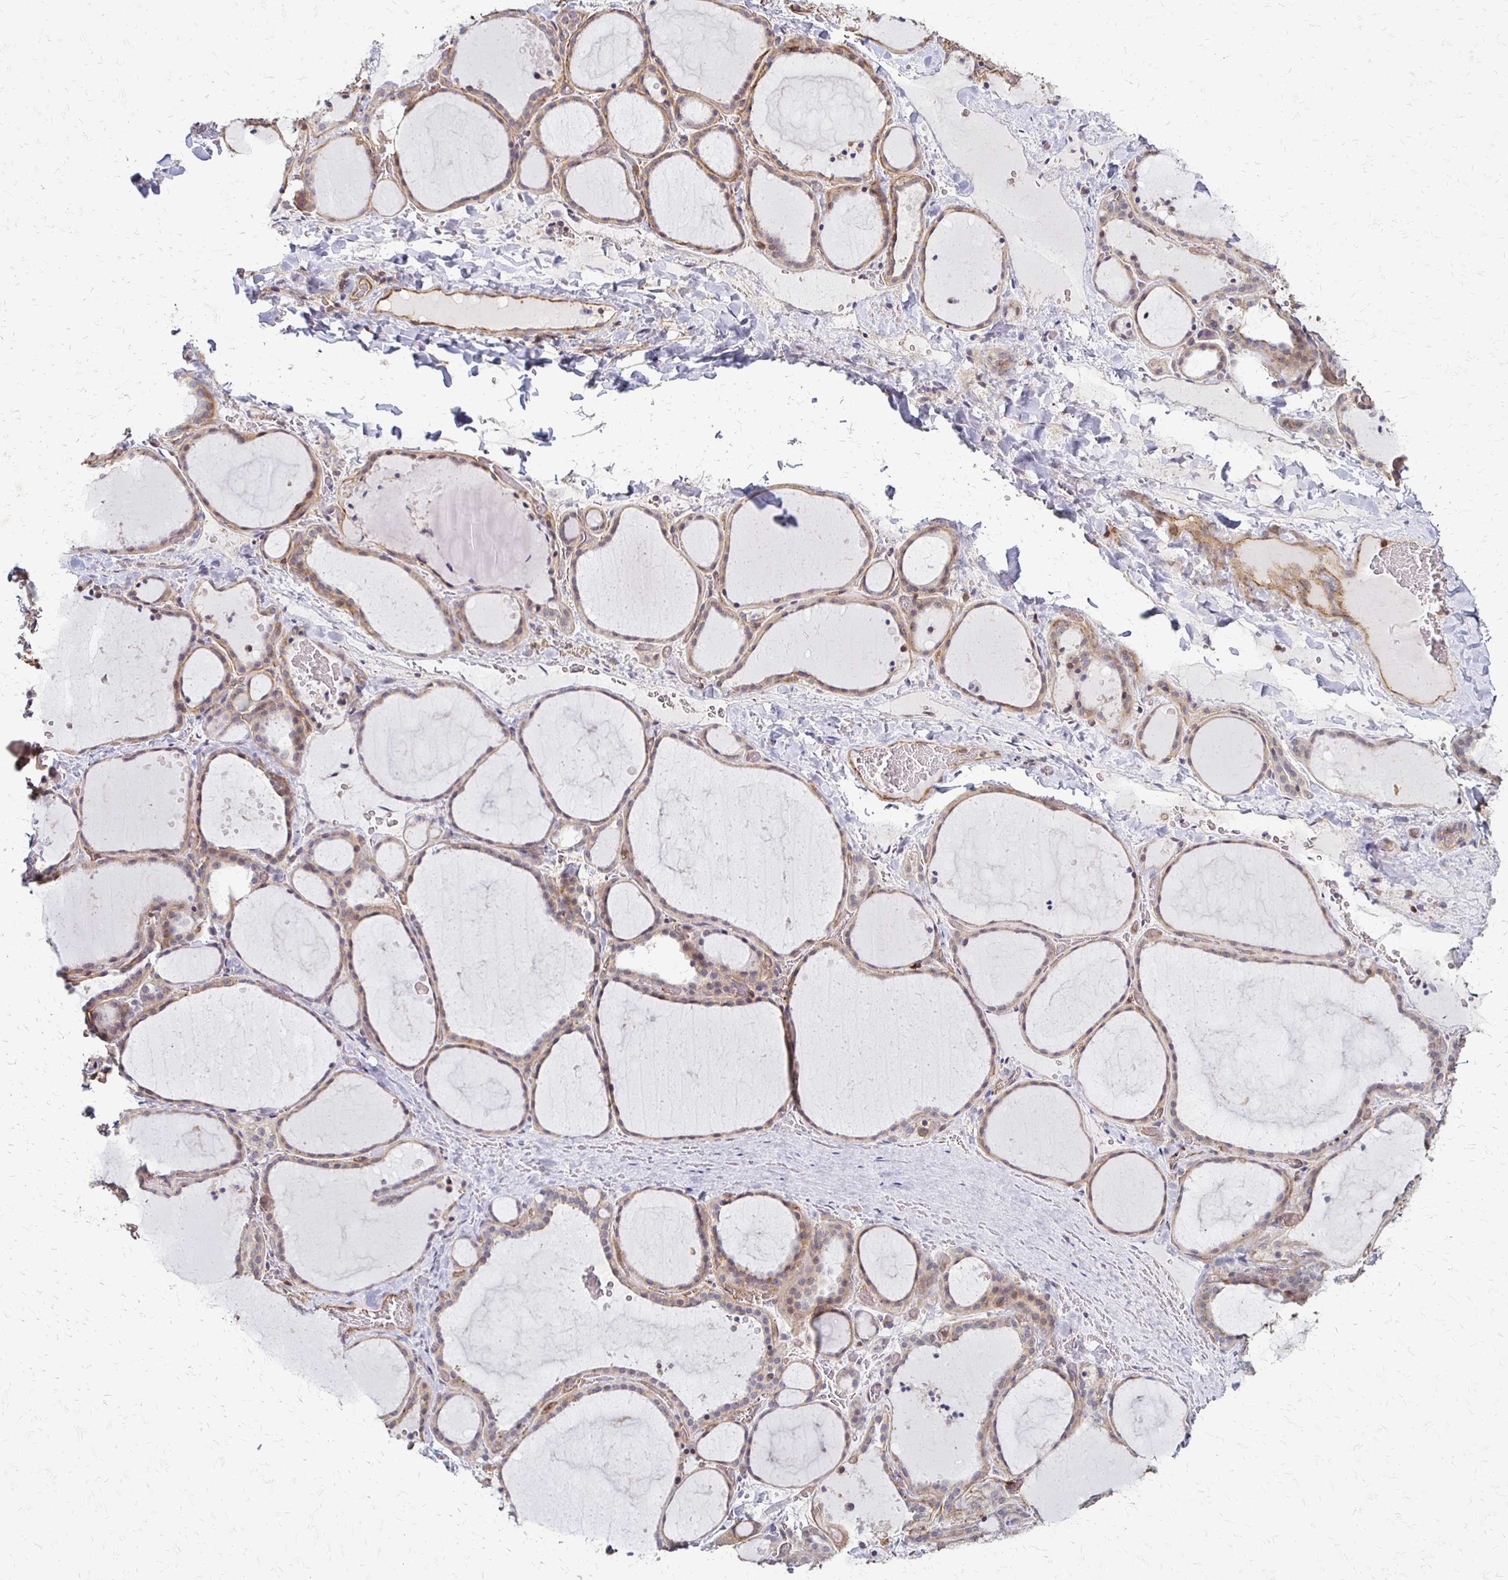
{"staining": {"intensity": "weak", "quantity": ">75%", "location": "cytoplasmic/membranous"}, "tissue": "thyroid gland", "cell_type": "Glandular cells", "image_type": "normal", "snomed": [{"axis": "morphology", "description": "Normal tissue, NOS"}, {"axis": "topography", "description": "Thyroid gland"}], "caption": "A high-resolution image shows immunohistochemistry (IHC) staining of benign thyroid gland, which demonstrates weak cytoplasmic/membranous expression in about >75% of glandular cells. Nuclei are stained in blue.", "gene": "SLC9A9", "patient": {"sex": "female", "age": 36}}